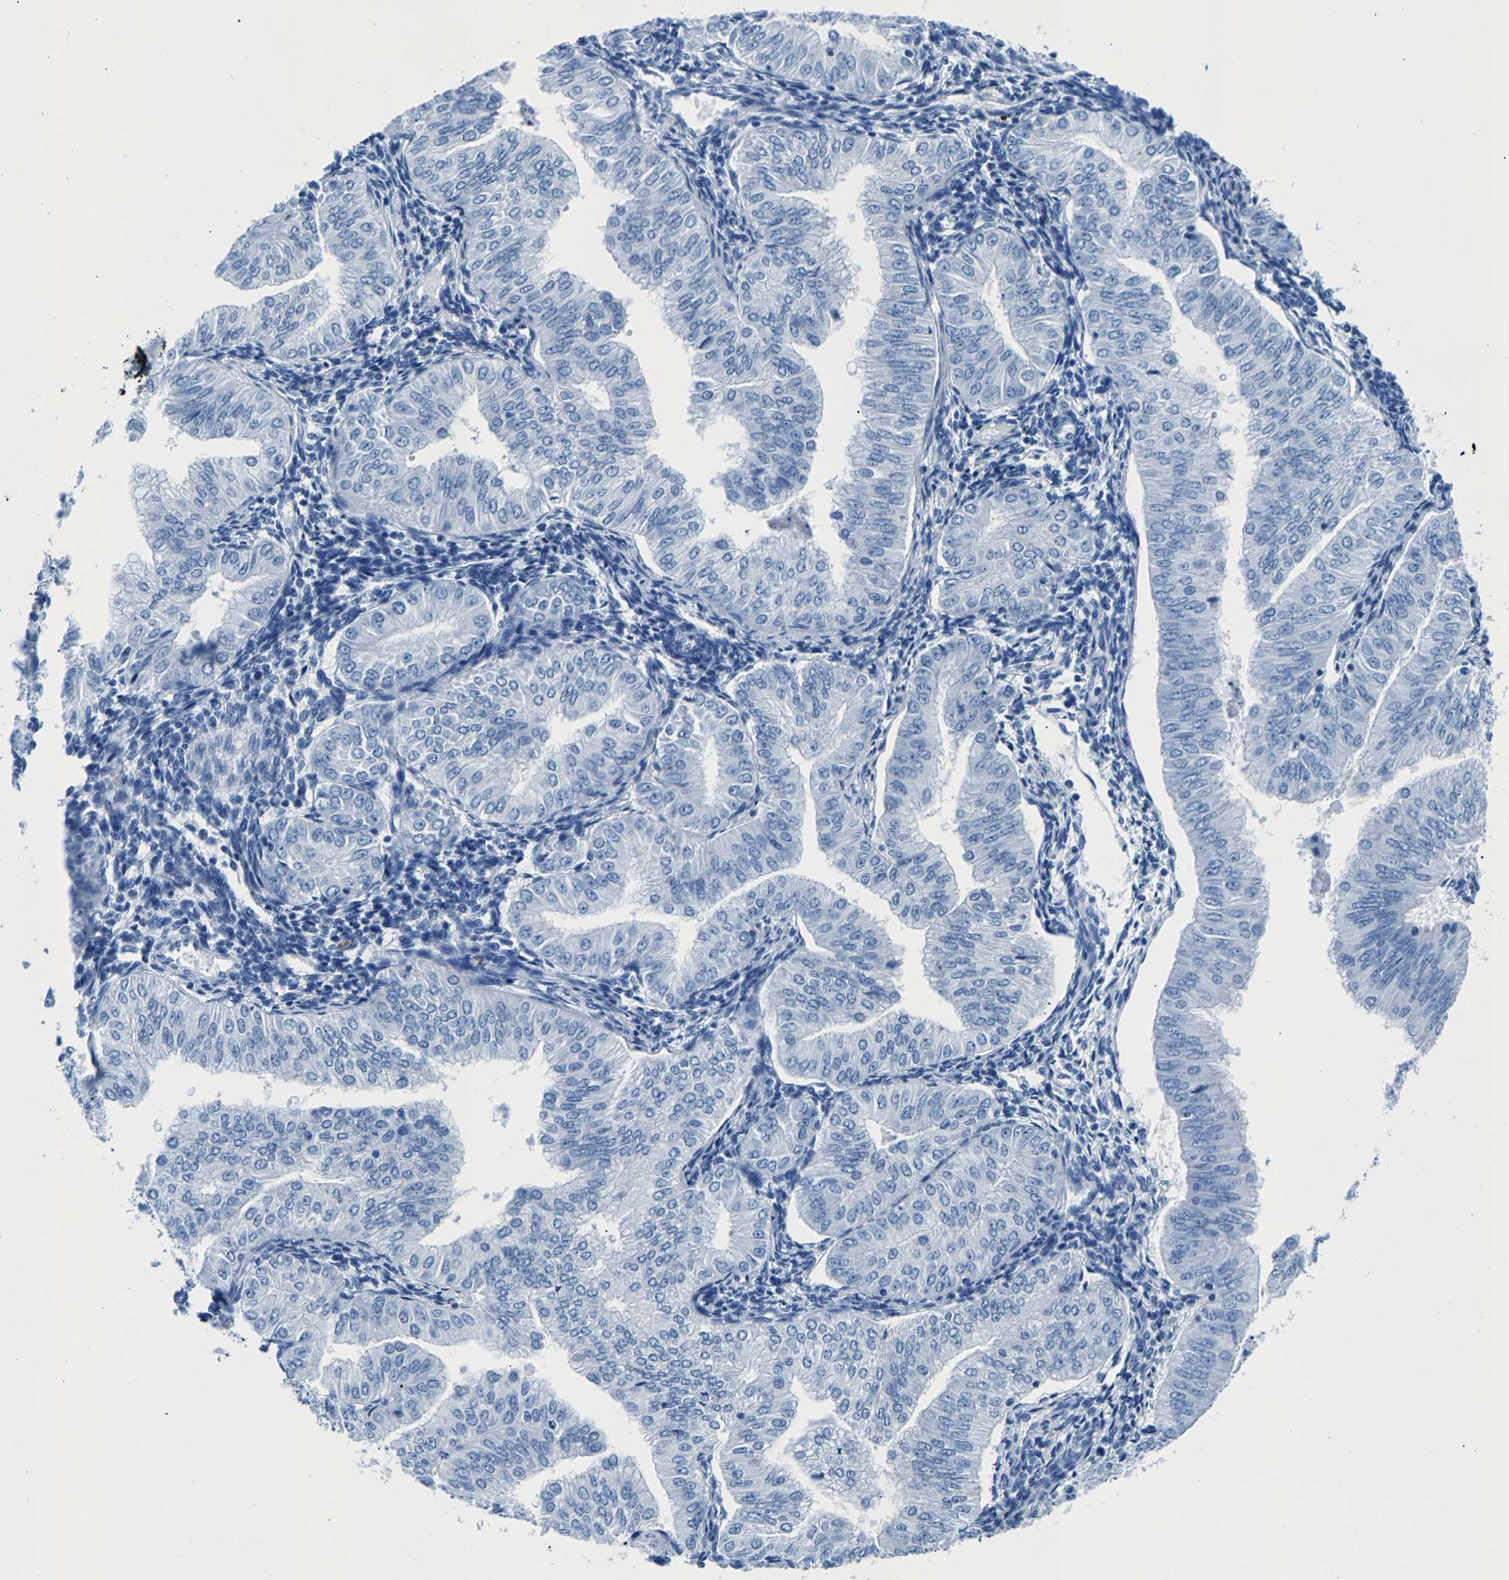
{"staining": {"intensity": "negative", "quantity": "none", "location": "none"}, "tissue": "endometrial cancer", "cell_type": "Tumor cells", "image_type": "cancer", "snomed": [{"axis": "morphology", "description": "Normal tissue, NOS"}, {"axis": "morphology", "description": "Adenocarcinoma, NOS"}, {"axis": "topography", "description": "Endometrium"}], "caption": "Micrograph shows no protein positivity in tumor cells of adenocarcinoma (endometrial) tissue.", "gene": "CPS1", "patient": {"sex": "female", "age": 53}}